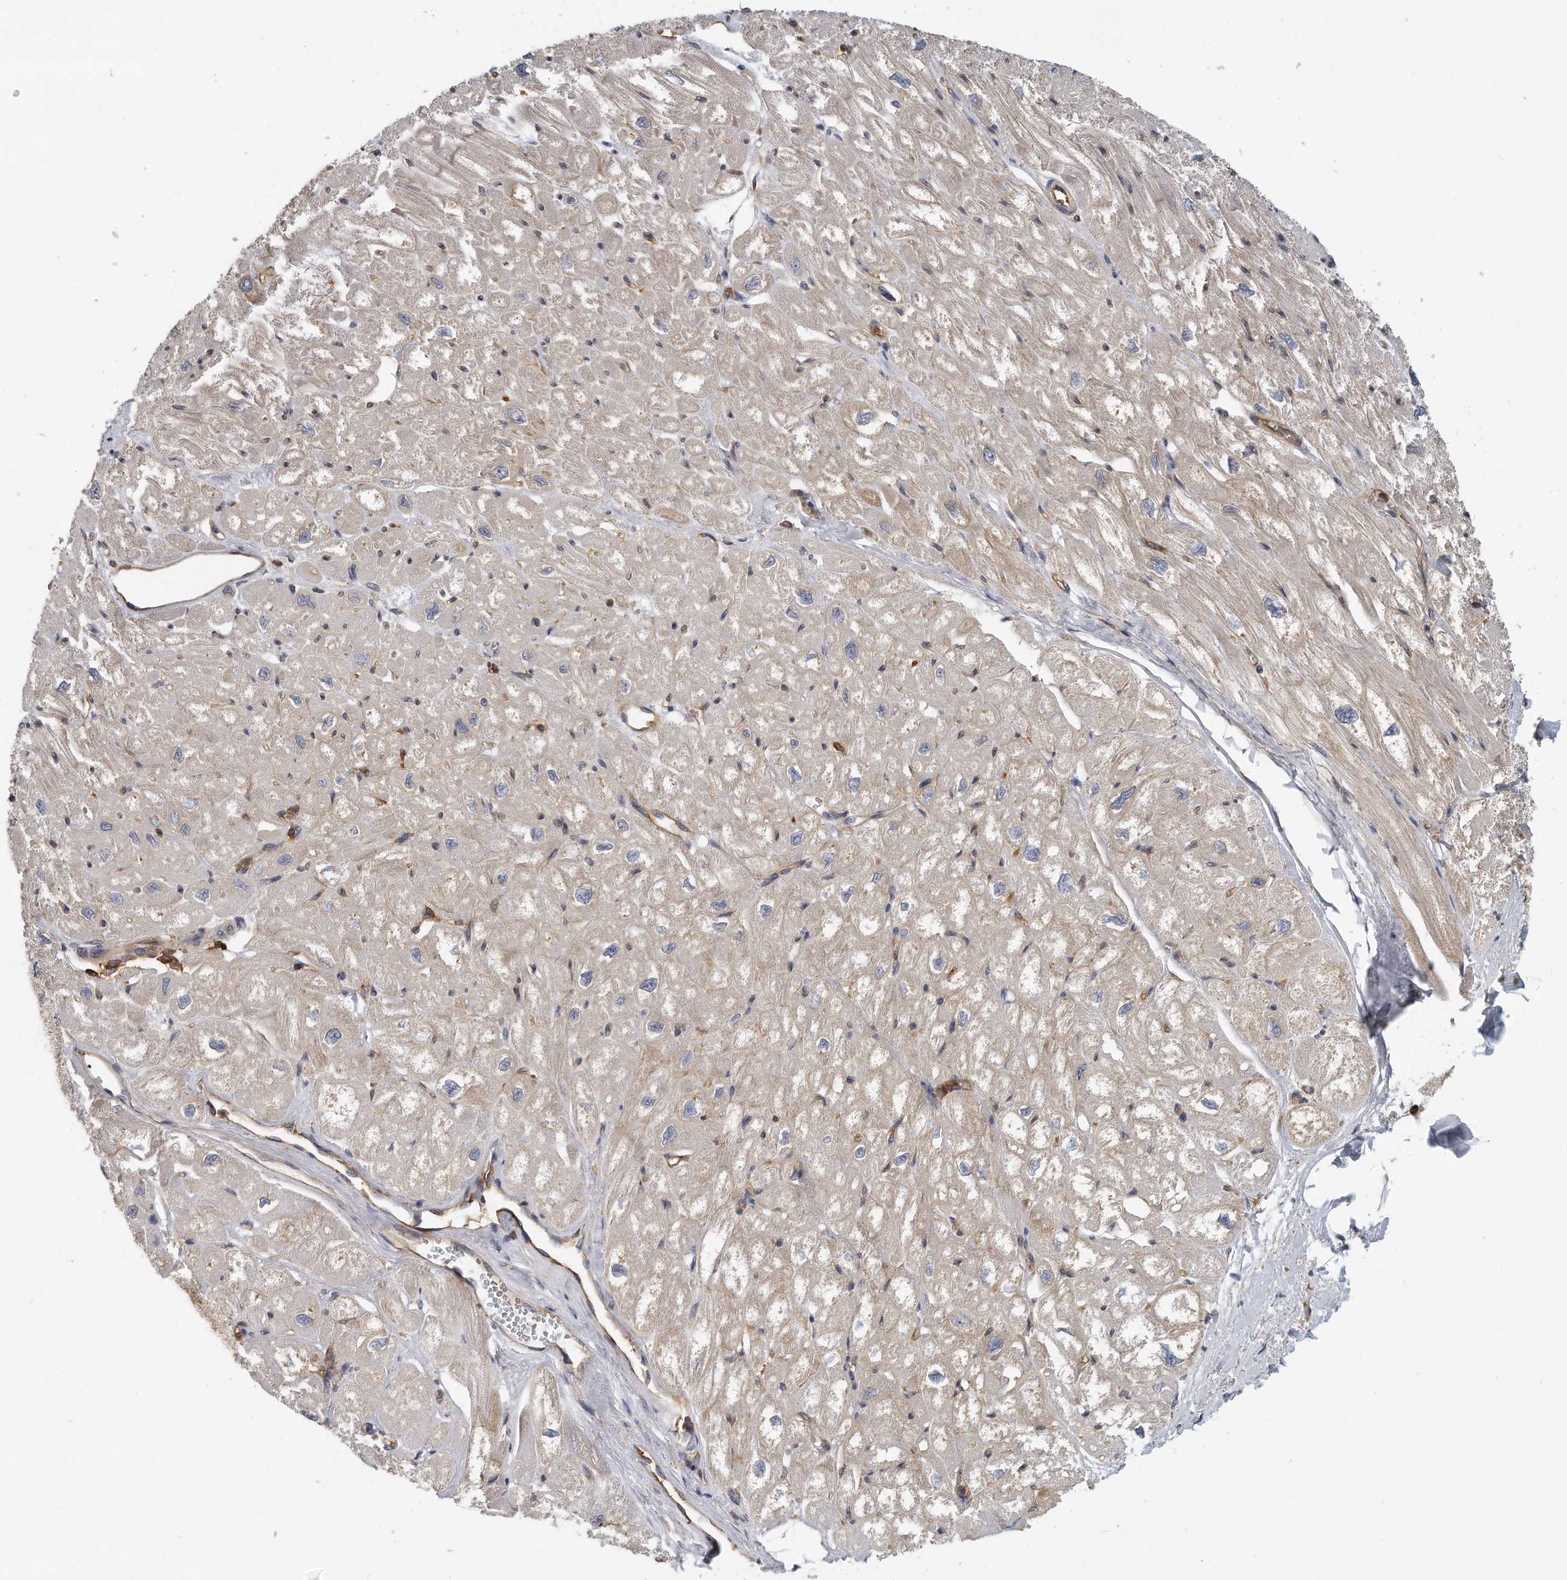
{"staining": {"intensity": "weak", "quantity": ">75%", "location": "cytoplasmic/membranous"}, "tissue": "heart muscle", "cell_type": "Cardiomyocytes", "image_type": "normal", "snomed": [{"axis": "morphology", "description": "Normal tissue, NOS"}, {"axis": "topography", "description": "Heart"}], "caption": "IHC photomicrograph of benign heart muscle stained for a protein (brown), which shows low levels of weak cytoplasmic/membranous positivity in approximately >75% of cardiomyocytes.", "gene": "EIF3I", "patient": {"sex": "male", "age": 50}}